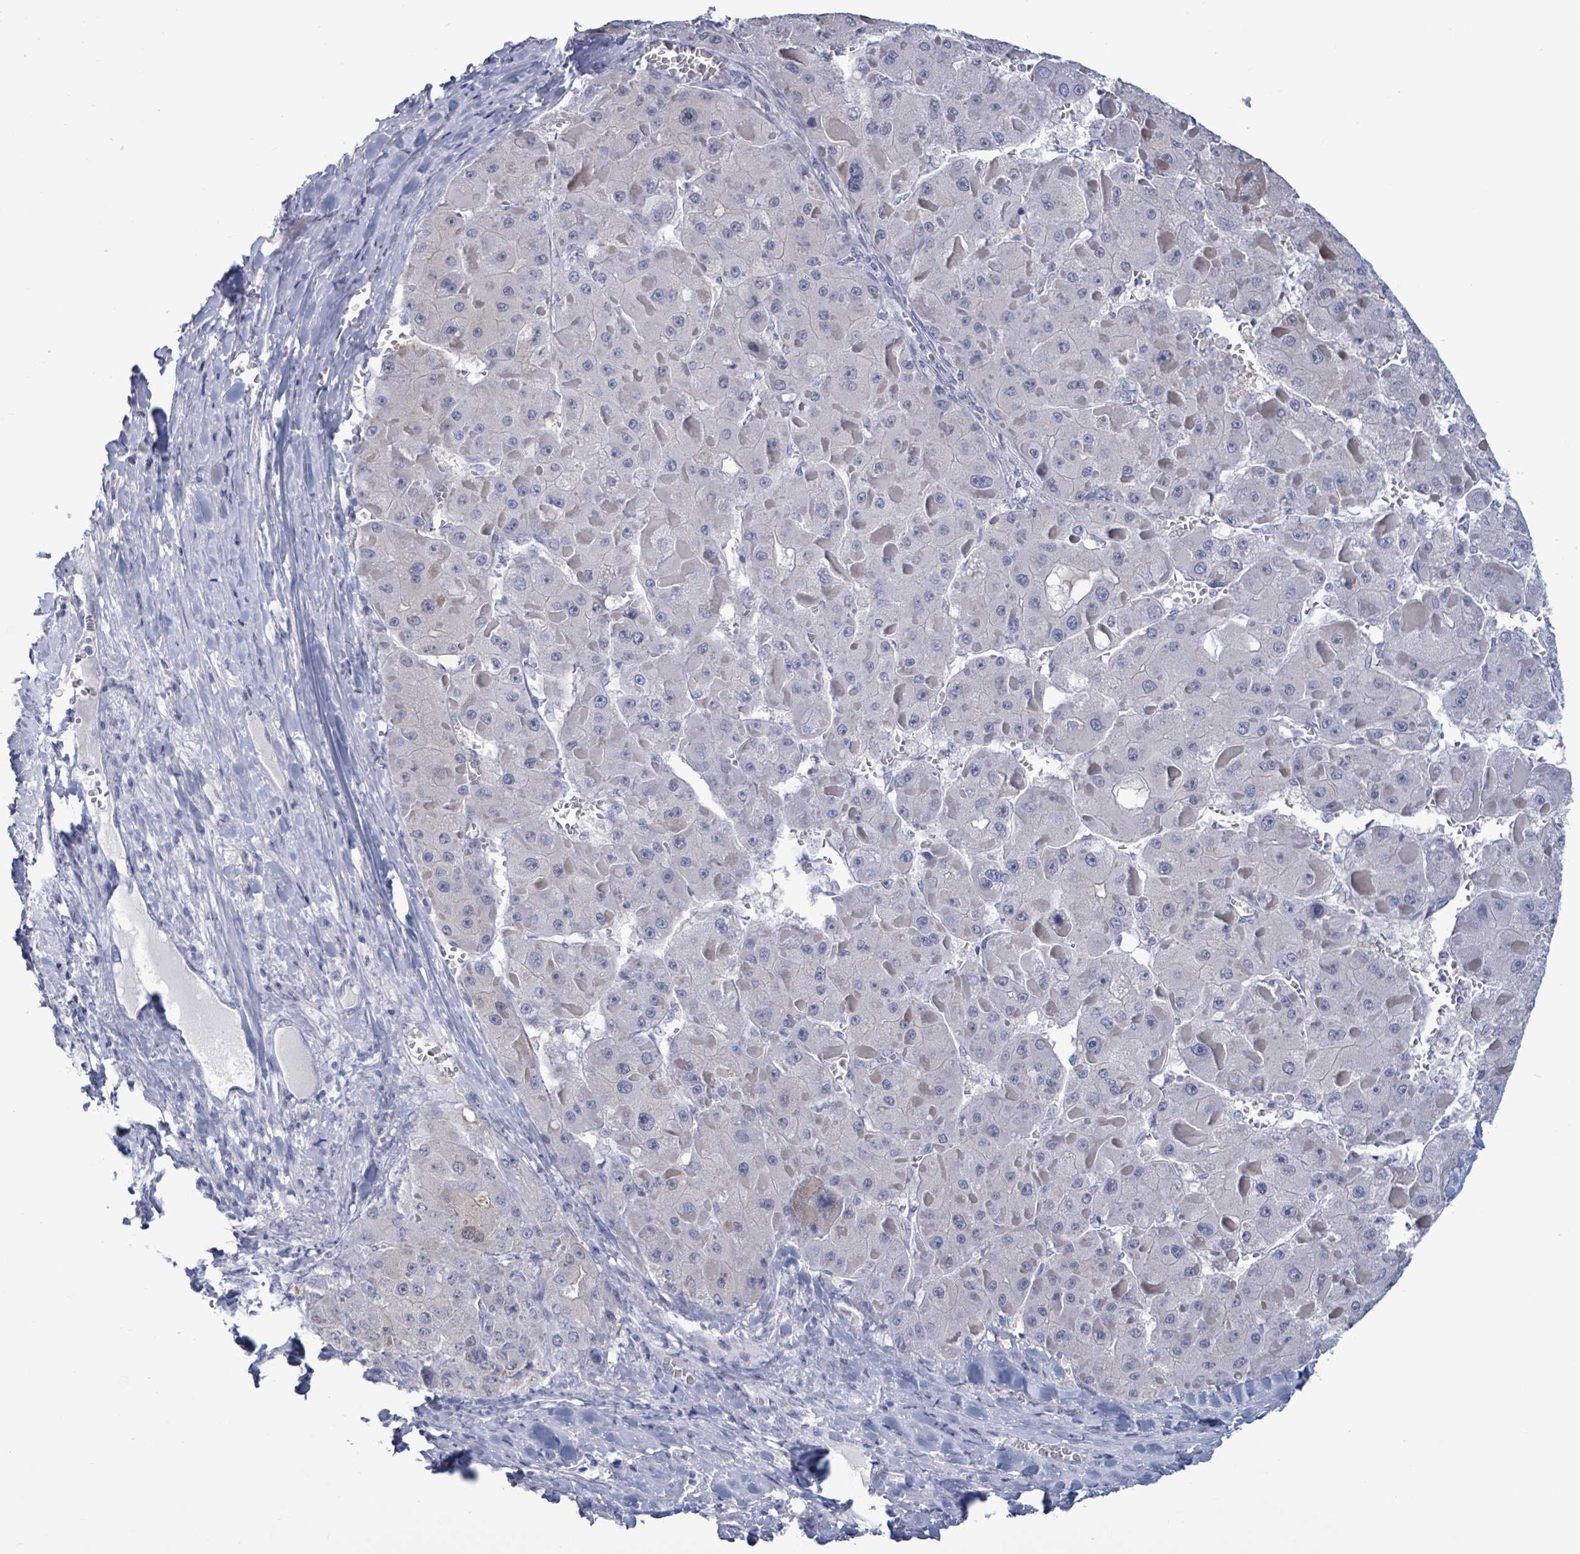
{"staining": {"intensity": "negative", "quantity": "none", "location": "none"}, "tissue": "liver cancer", "cell_type": "Tumor cells", "image_type": "cancer", "snomed": [{"axis": "morphology", "description": "Carcinoma, Hepatocellular, NOS"}, {"axis": "topography", "description": "Liver"}], "caption": "A high-resolution image shows IHC staining of liver hepatocellular carcinoma, which demonstrates no significant staining in tumor cells.", "gene": "ZNF771", "patient": {"sex": "female", "age": 73}}